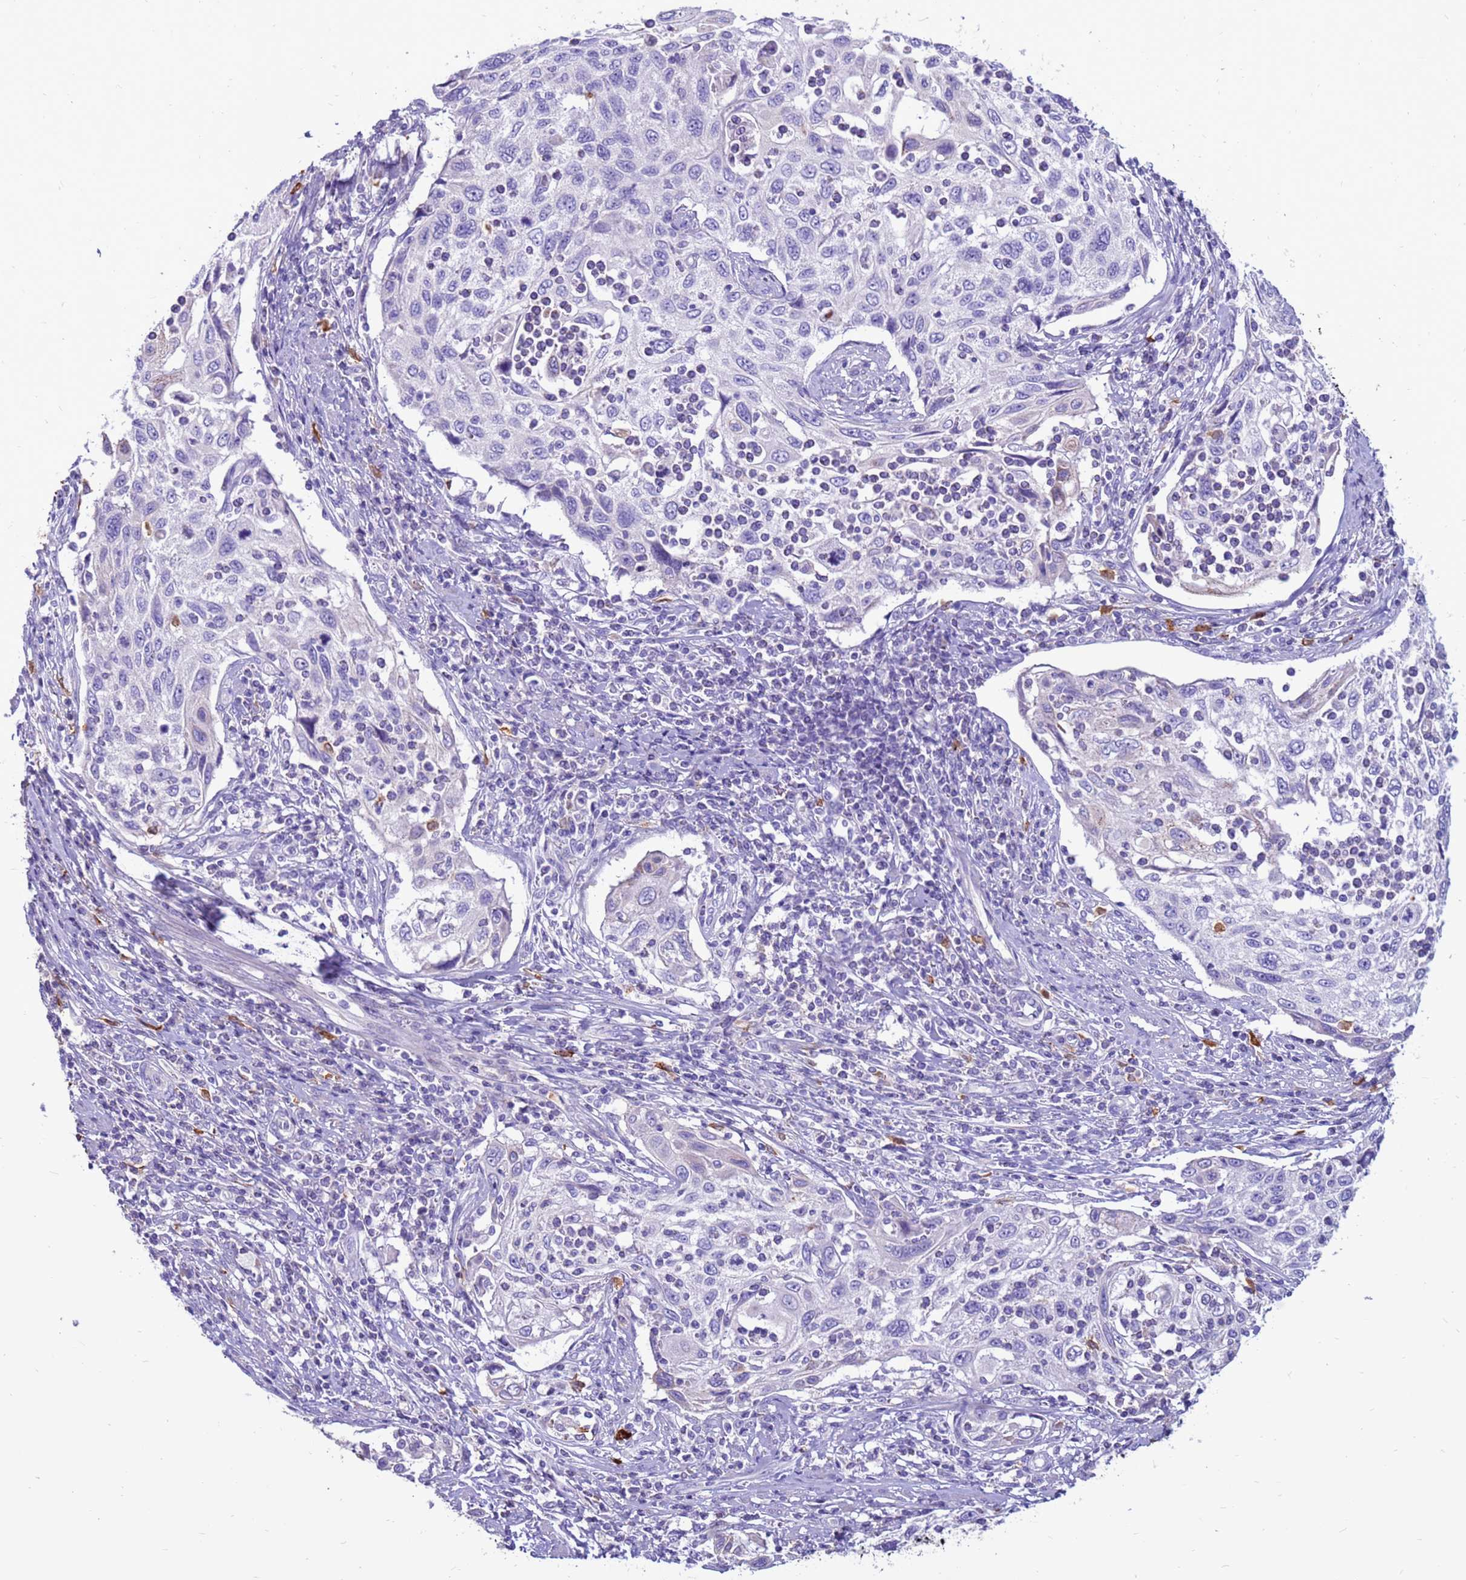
{"staining": {"intensity": "negative", "quantity": "none", "location": "none"}, "tissue": "cervical cancer", "cell_type": "Tumor cells", "image_type": "cancer", "snomed": [{"axis": "morphology", "description": "Squamous cell carcinoma, NOS"}, {"axis": "topography", "description": "Cervix"}], "caption": "The IHC micrograph has no significant staining in tumor cells of cervical squamous cell carcinoma tissue.", "gene": "PDE10A", "patient": {"sex": "female", "age": 70}}